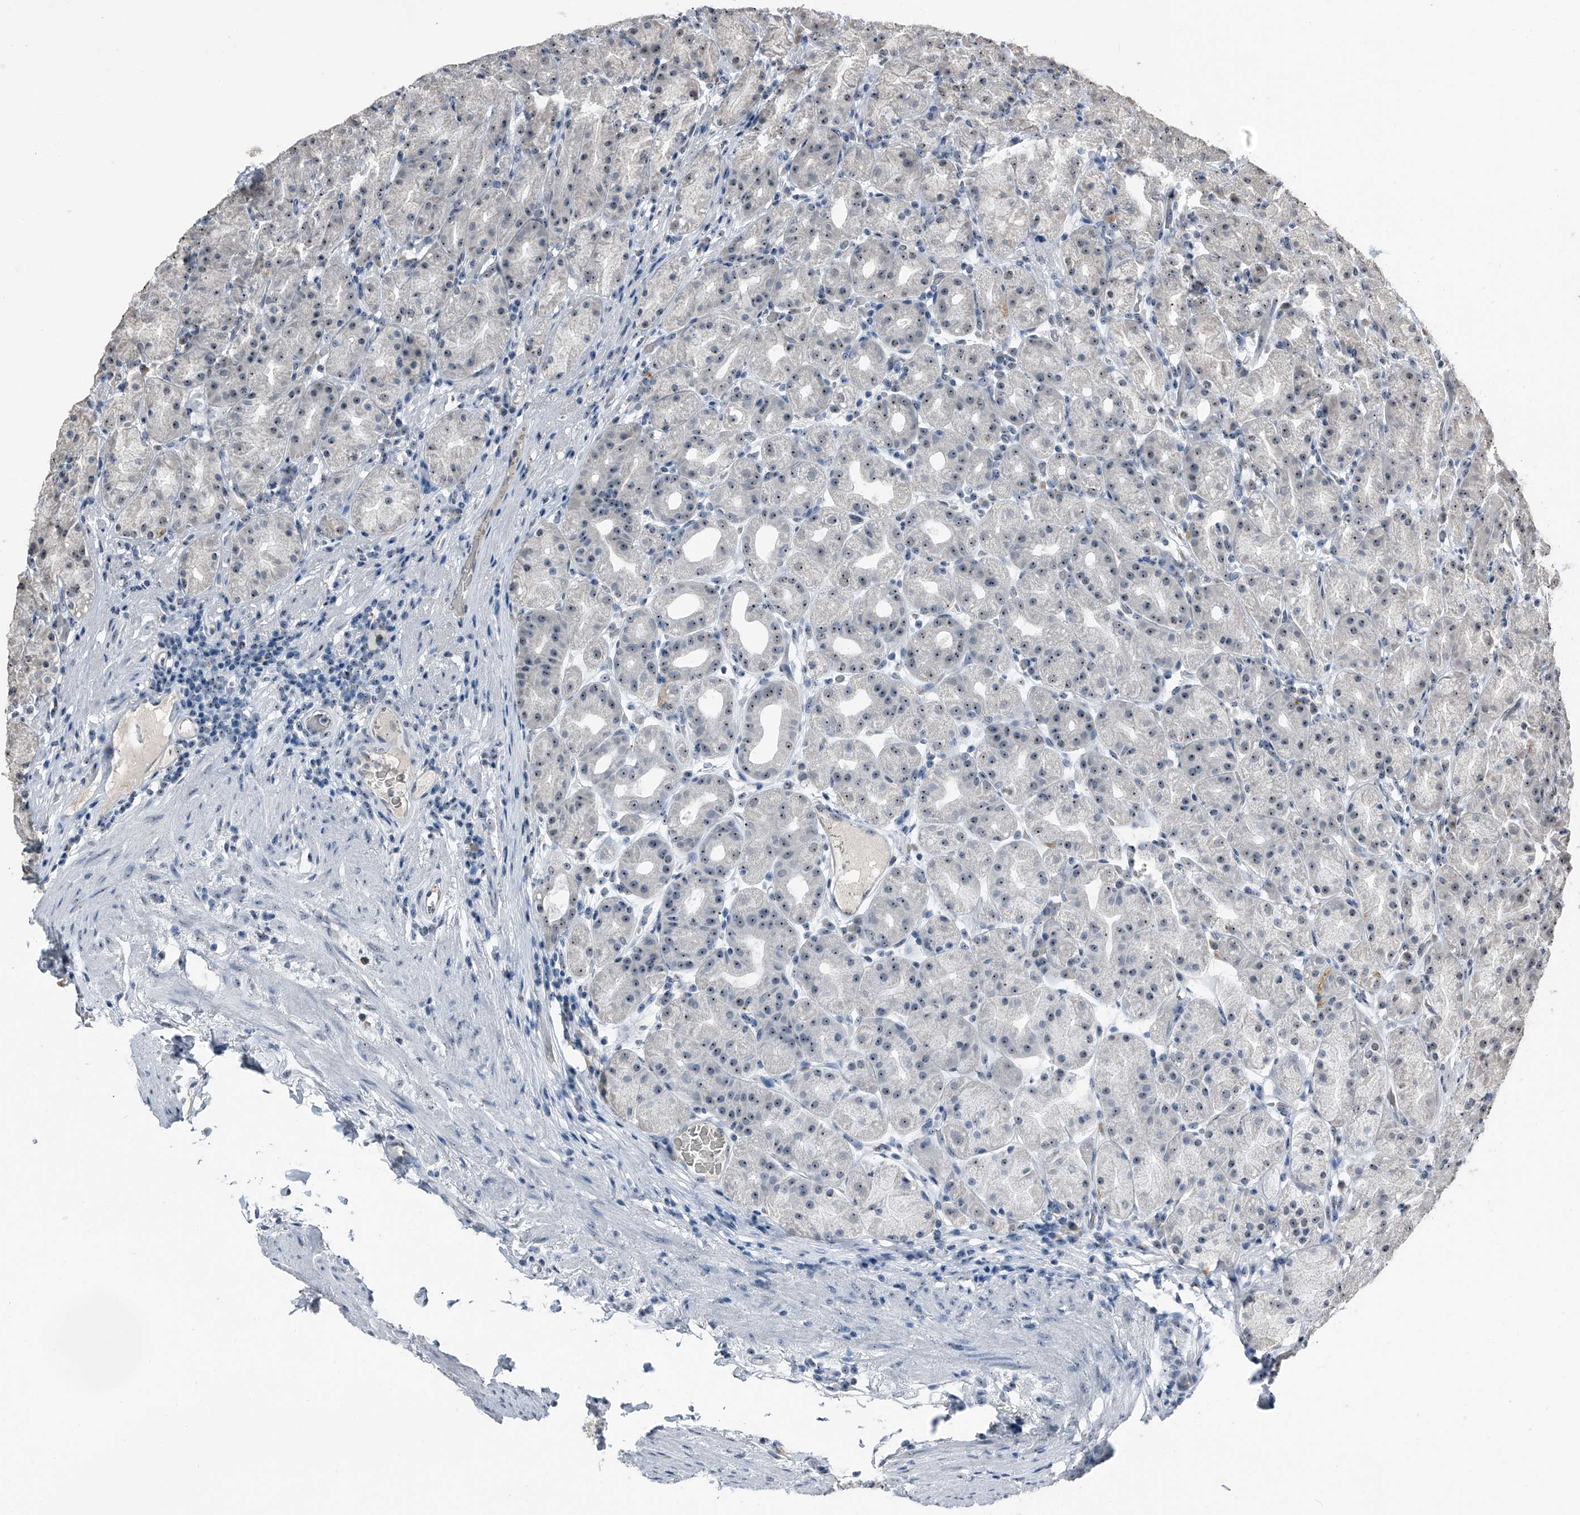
{"staining": {"intensity": "moderate", "quantity": ">75%", "location": "cytoplasmic/membranous,nuclear"}, "tissue": "stomach", "cell_type": "Glandular cells", "image_type": "normal", "snomed": [{"axis": "morphology", "description": "Normal tissue, NOS"}, {"axis": "topography", "description": "Stomach, upper"}], "caption": "Moderate cytoplasmic/membranous,nuclear protein positivity is seen in about >75% of glandular cells in stomach. The staining is performed using DAB brown chromogen to label protein expression. The nuclei are counter-stained blue using hematoxylin.", "gene": "TCOF1", "patient": {"sex": "male", "age": 68}}